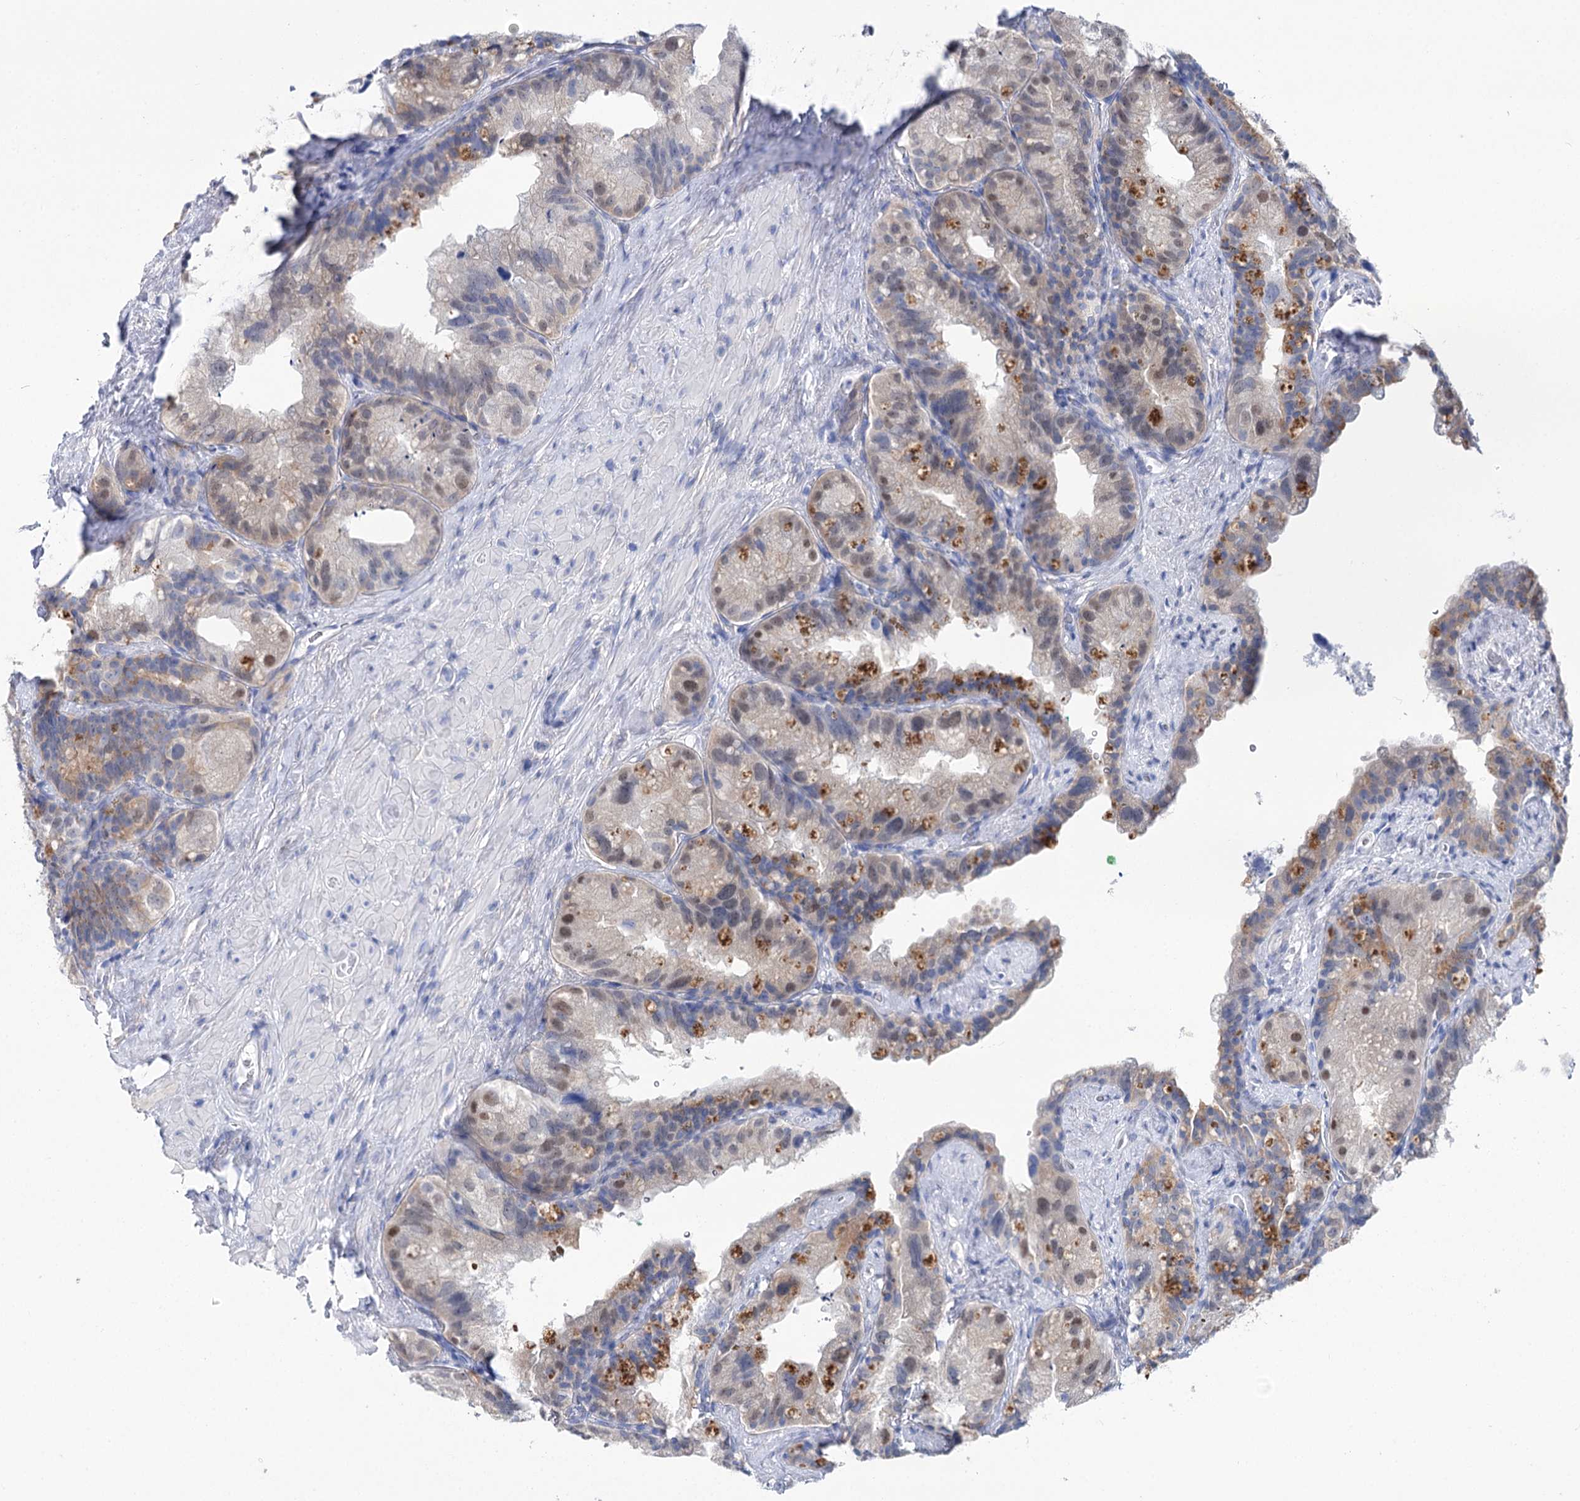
{"staining": {"intensity": "moderate", "quantity": "<25%", "location": "cytoplasmic/membranous"}, "tissue": "prostate cancer", "cell_type": "Tumor cells", "image_type": "cancer", "snomed": [{"axis": "morphology", "description": "Normal tissue, NOS"}, {"axis": "morphology", "description": "Adenocarcinoma, Low grade"}, {"axis": "topography", "description": "Prostate"}], "caption": "About <25% of tumor cells in low-grade adenocarcinoma (prostate) exhibit moderate cytoplasmic/membranous protein expression as visualized by brown immunohistochemical staining.", "gene": "UGDH", "patient": {"sex": "male", "age": 72}}